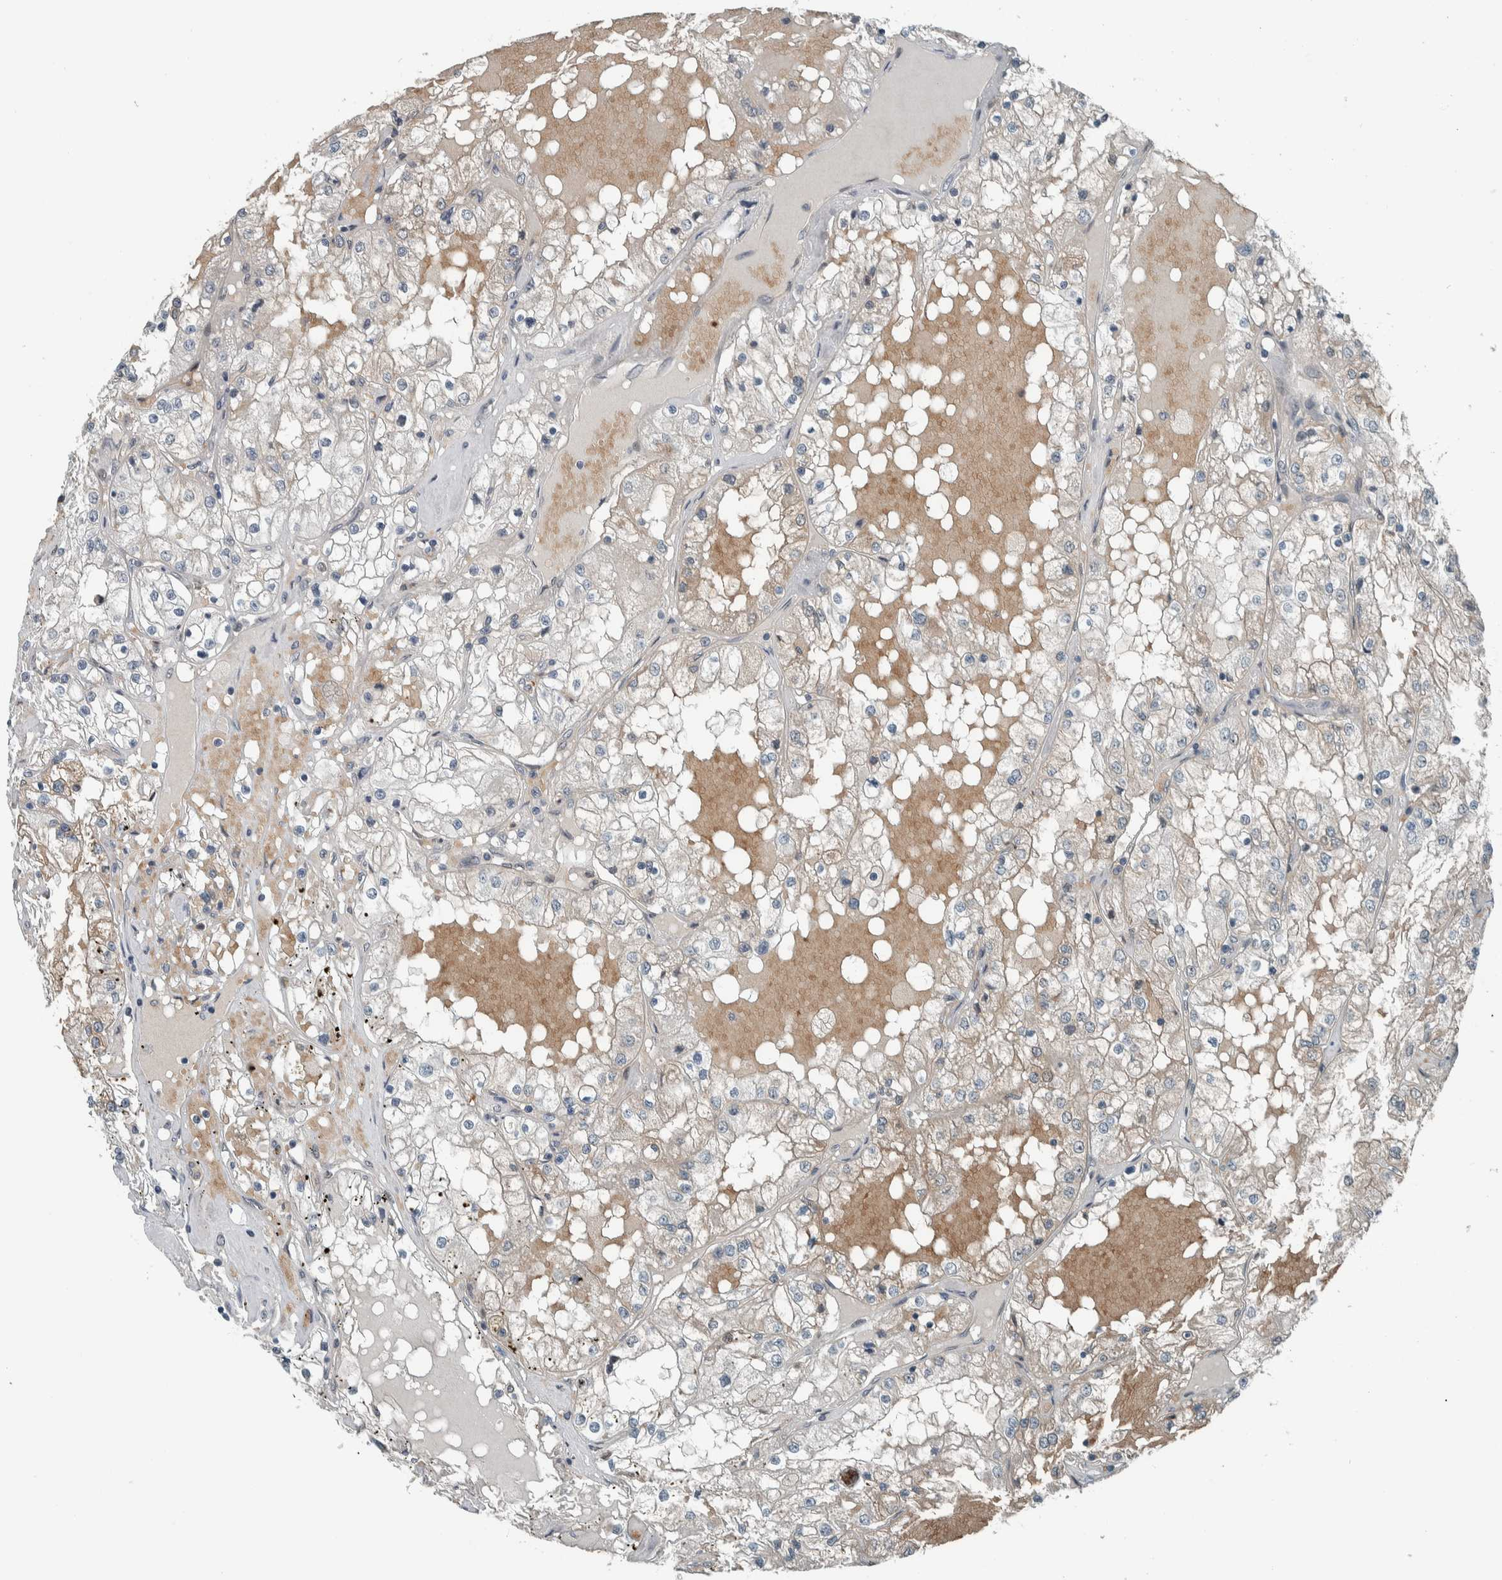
{"staining": {"intensity": "negative", "quantity": "none", "location": "none"}, "tissue": "renal cancer", "cell_type": "Tumor cells", "image_type": "cancer", "snomed": [{"axis": "morphology", "description": "Adenocarcinoma, NOS"}, {"axis": "topography", "description": "Kidney"}], "caption": "This is an IHC histopathology image of human adenocarcinoma (renal). There is no expression in tumor cells.", "gene": "ALAD", "patient": {"sex": "male", "age": 68}}